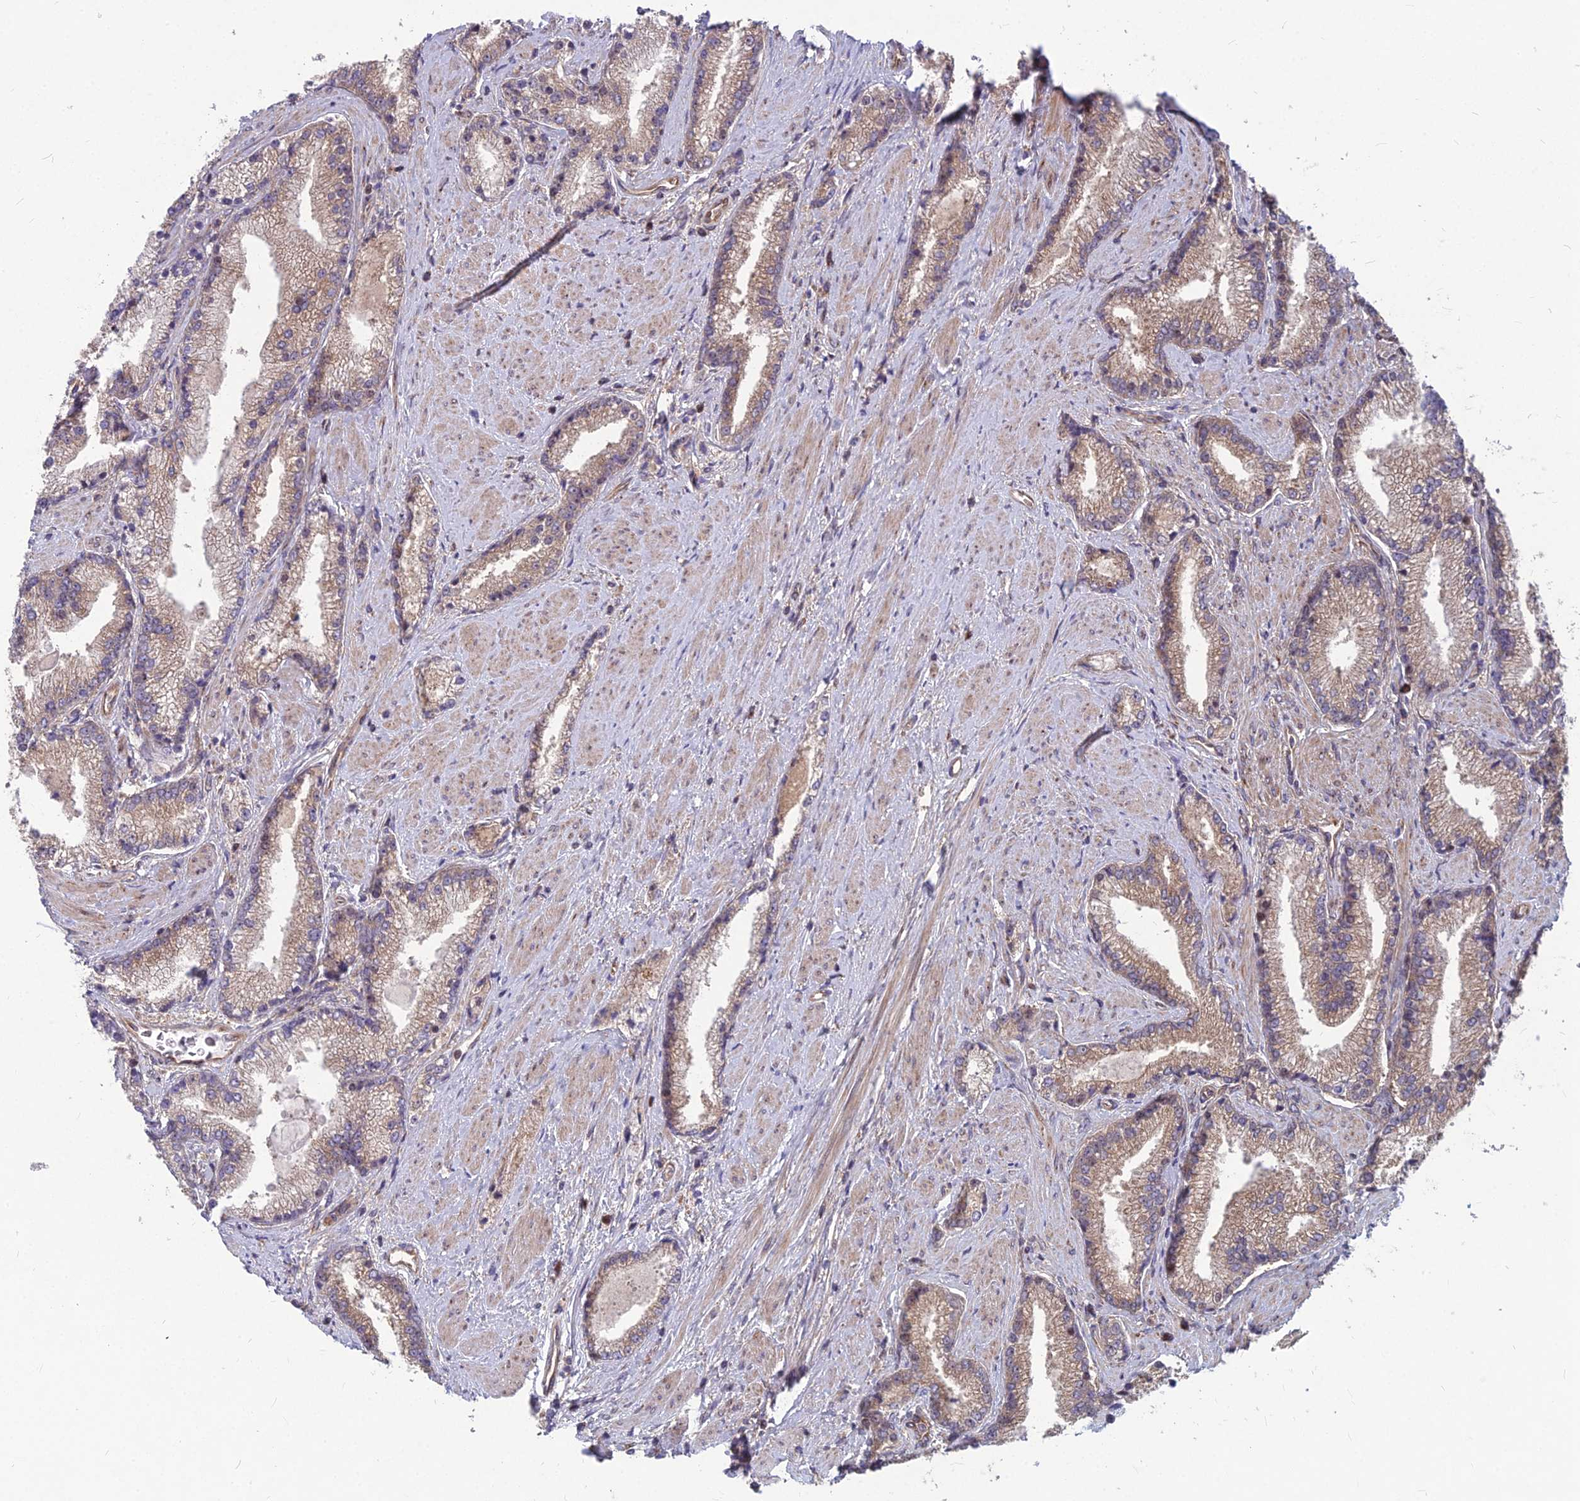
{"staining": {"intensity": "weak", "quantity": ">75%", "location": "cytoplasmic/membranous"}, "tissue": "prostate cancer", "cell_type": "Tumor cells", "image_type": "cancer", "snomed": [{"axis": "morphology", "description": "Adenocarcinoma, High grade"}, {"axis": "topography", "description": "Prostate"}], "caption": "Brown immunohistochemical staining in prostate cancer (high-grade adenocarcinoma) reveals weak cytoplasmic/membranous staining in approximately >75% of tumor cells.", "gene": "MFSD8", "patient": {"sex": "male", "age": 67}}